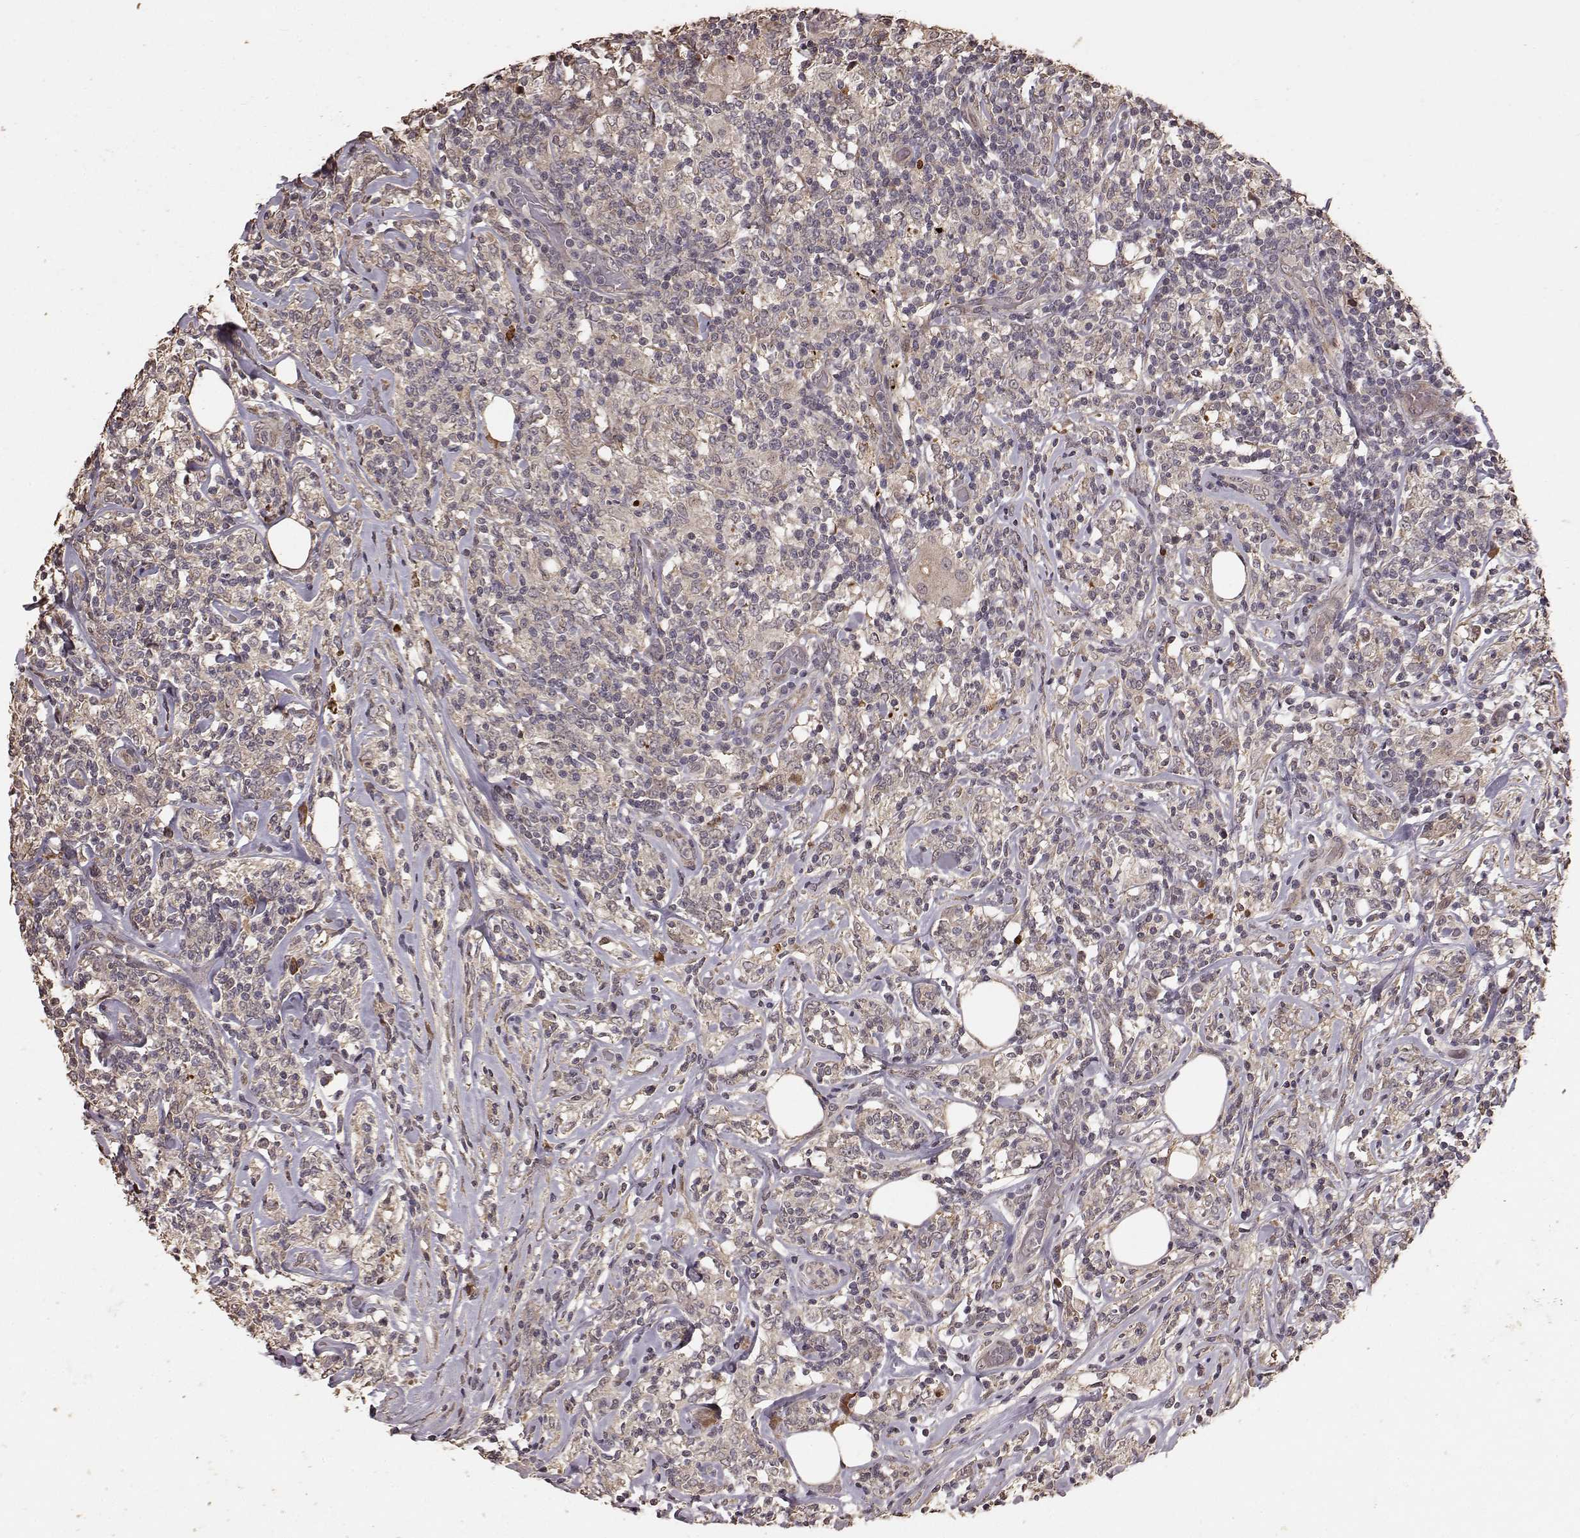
{"staining": {"intensity": "weak", "quantity": ">75%", "location": "cytoplasmic/membranous"}, "tissue": "lymphoma", "cell_type": "Tumor cells", "image_type": "cancer", "snomed": [{"axis": "morphology", "description": "Malignant lymphoma, non-Hodgkin's type, High grade"}, {"axis": "topography", "description": "Lymph node"}], "caption": "A low amount of weak cytoplasmic/membranous positivity is present in approximately >75% of tumor cells in malignant lymphoma, non-Hodgkin's type (high-grade) tissue.", "gene": "USP15", "patient": {"sex": "female", "age": 84}}